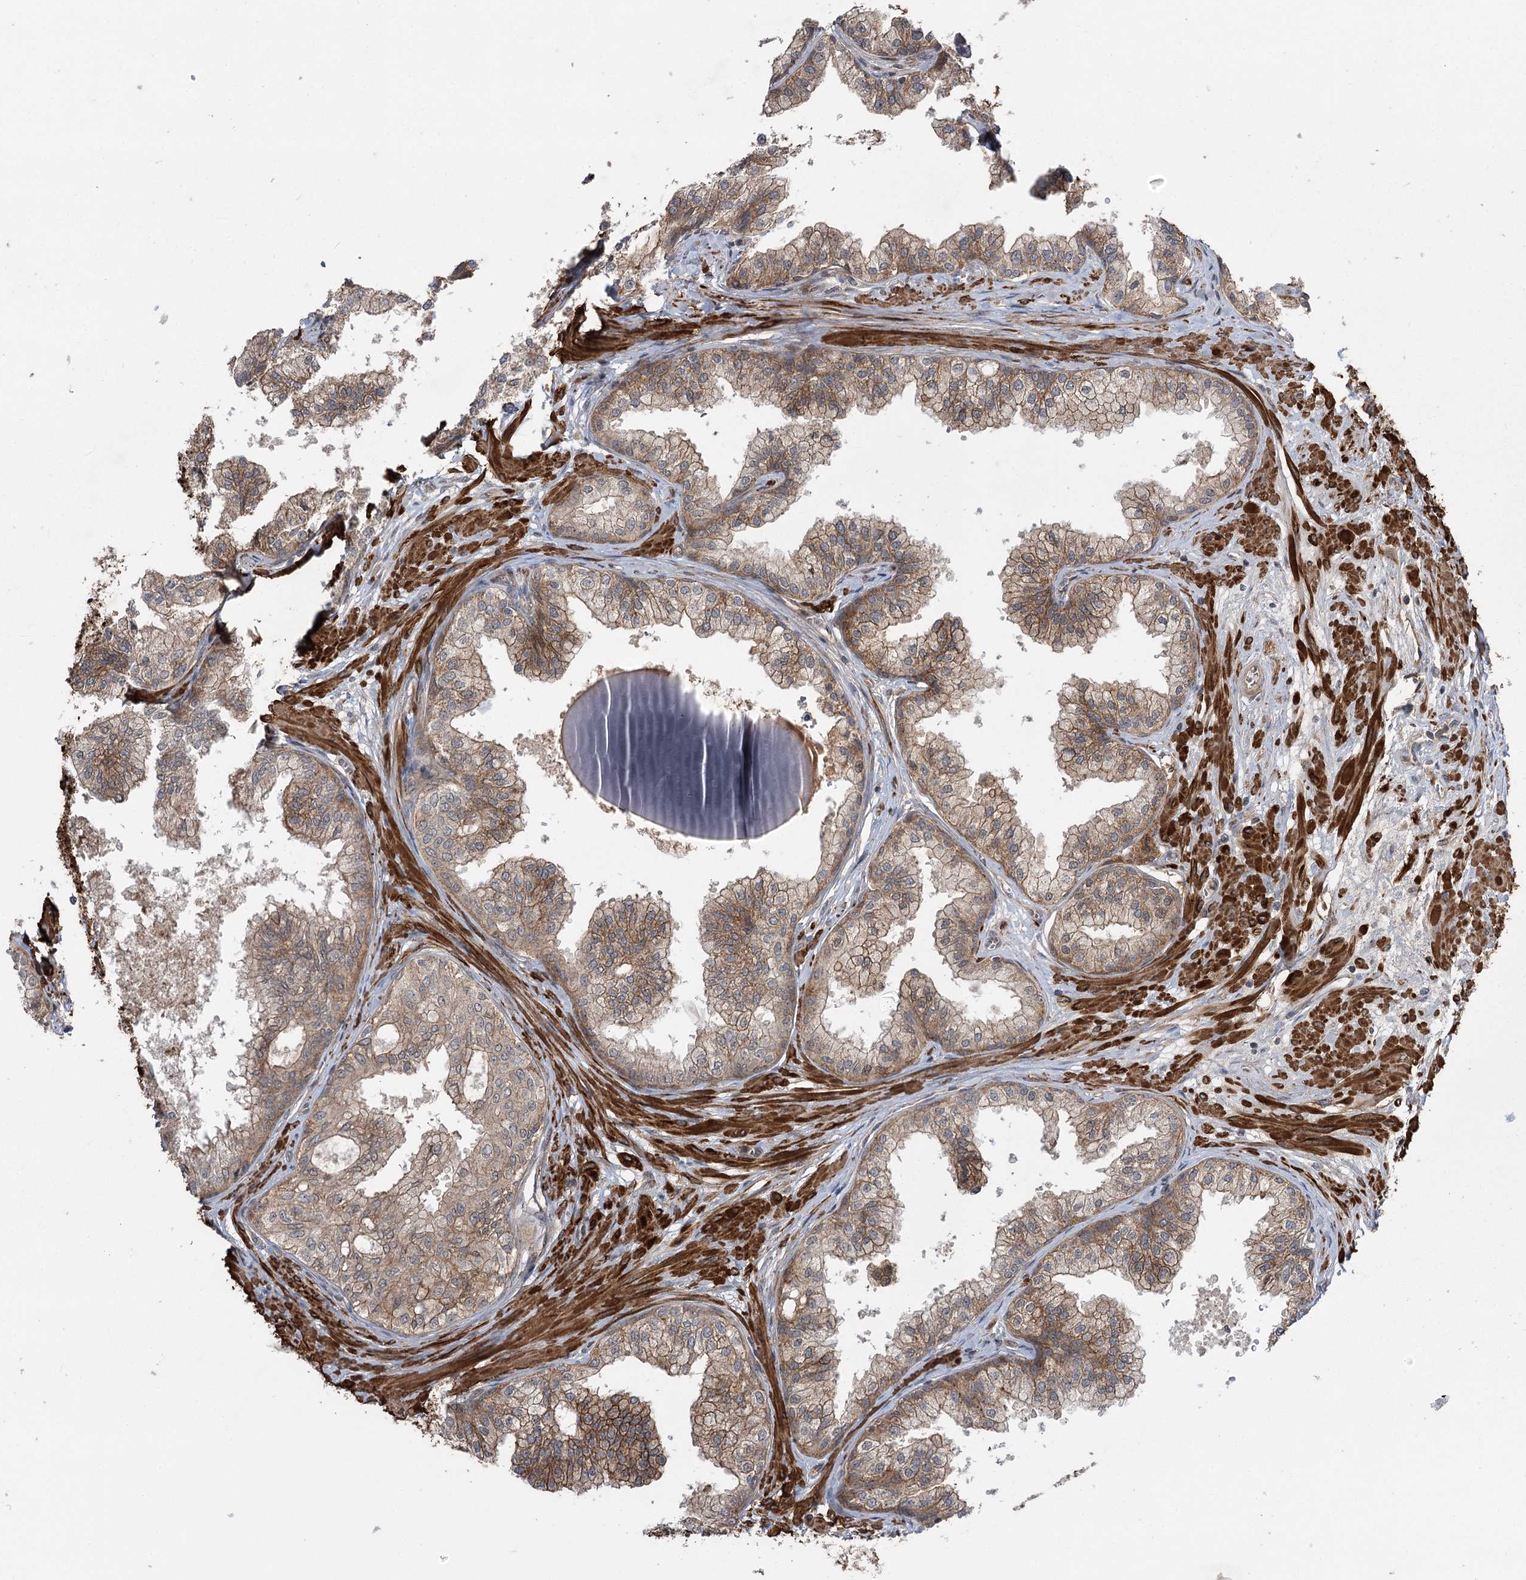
{"staining": {"intensity": "moderate", "quantity": ">75%", "location": "cytoplasmic/membranous"}, "tissue": "prostate", "cell_type": "Glandular cells", "image_type": "normal", "snomed": [{"axis": "morphology", "description": "Normal tissue, NOS"}, {"axis": "topography", "description": "Prostate"}], "caption": "Brown immunohistochemical staining in normal human prostate exhibits moderate cytoplasmic/membranous staining in approximately >75% of glandular cells.", "gene": "KCNN2", "patient": {"sex": "male", "age": 60}}